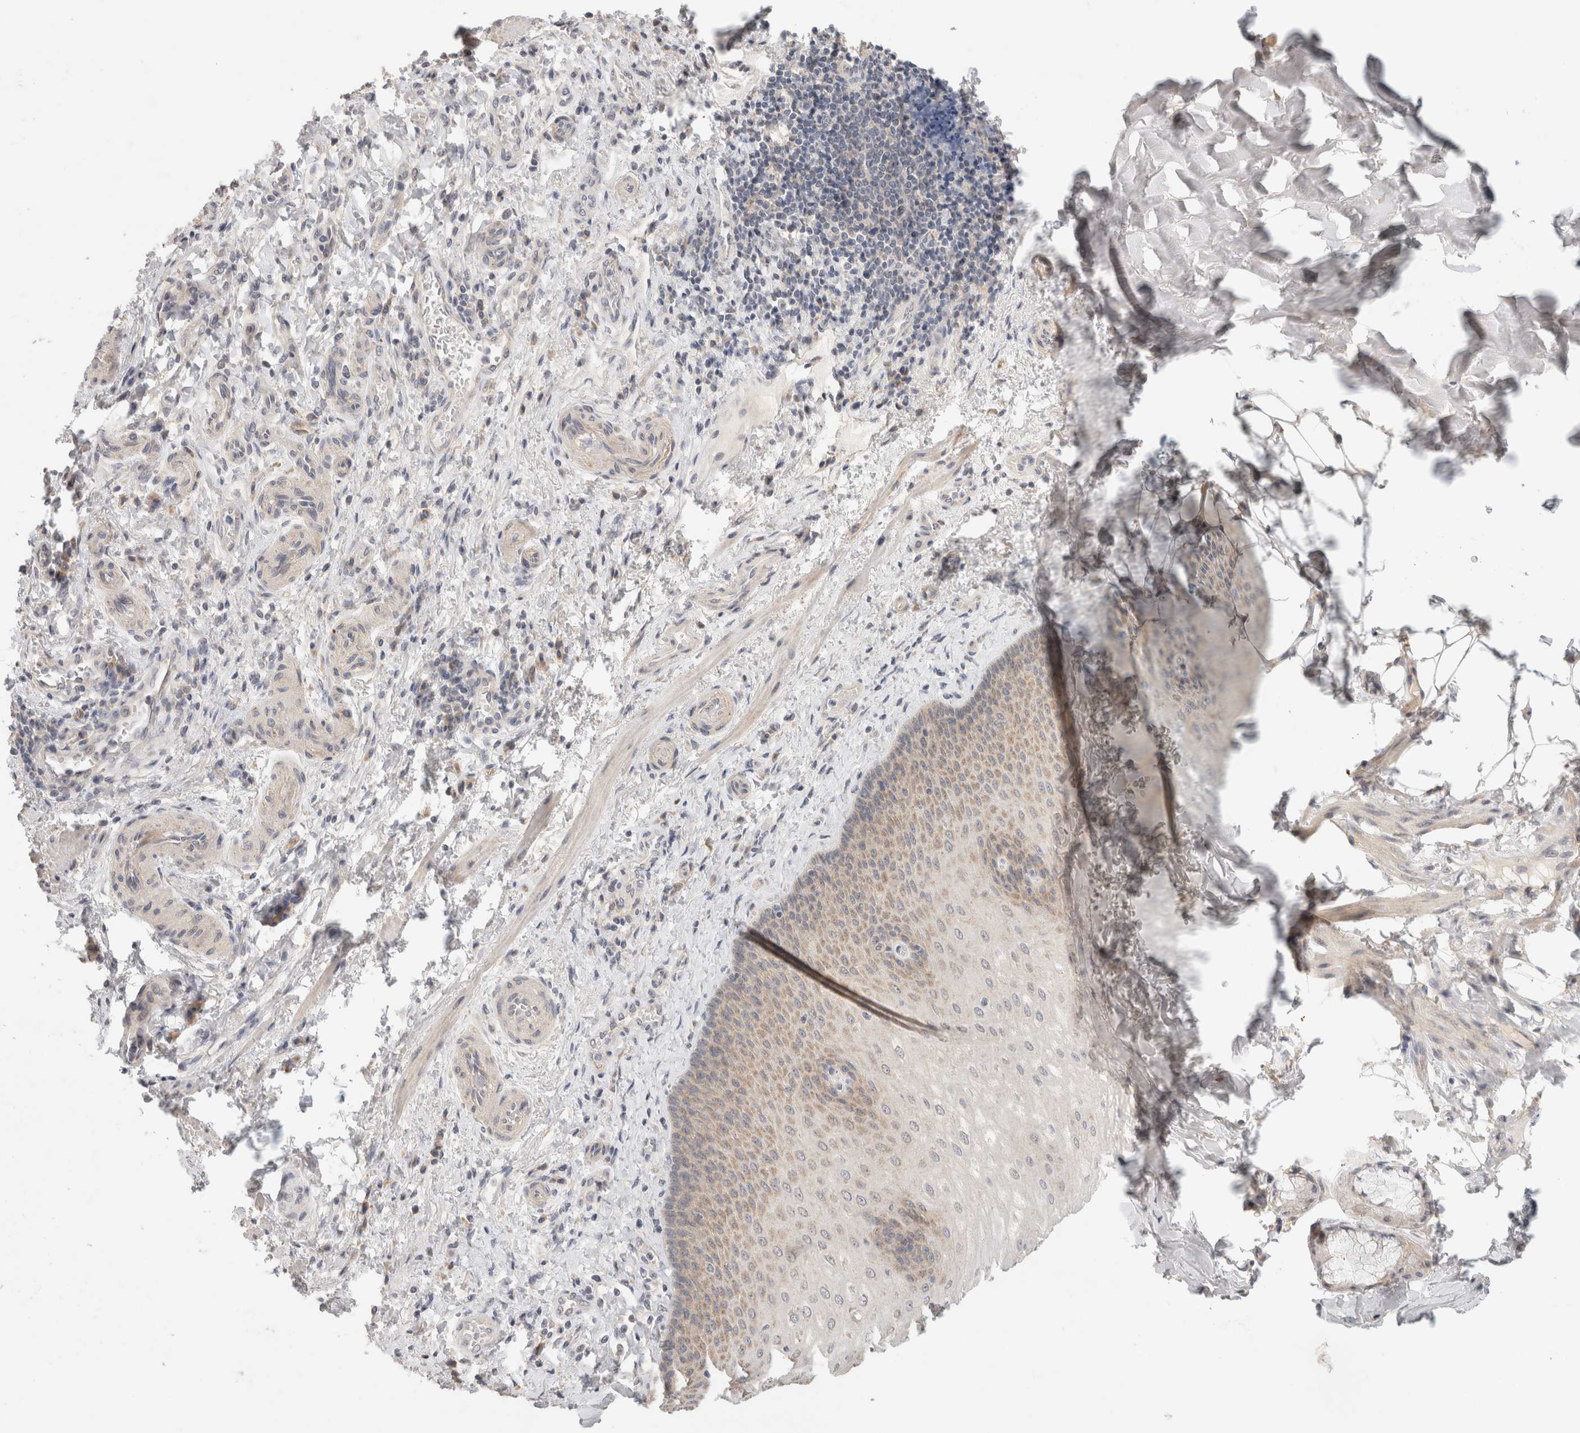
{"staining": {"intensity": "weak", "quantity": ">75%", "location": "cytoplasmic/membranous"}, "tissue": "esophagus", "cell_type": "Squamous epithelial cells", "image_type": "normal", "snomed": [{"axis": "morphology", "description": "Normal tissue, NOS"}, {"axis": "topography", "description": "Esophagus"}], "caption": "Brown immunohistochemical staining in unremarkable esophagus demonstrates weak cytoplasmic/membranous staining in approximately >75% of squamous epithelial cells. (Stains: DAB (3,3'-diaminobenzidine) in brown, nuclei in blue, Microscopy: brightfield microscopy at high magnification).", "gene": "CHRM4", "patient": {"sex": "male", "age": 54}}